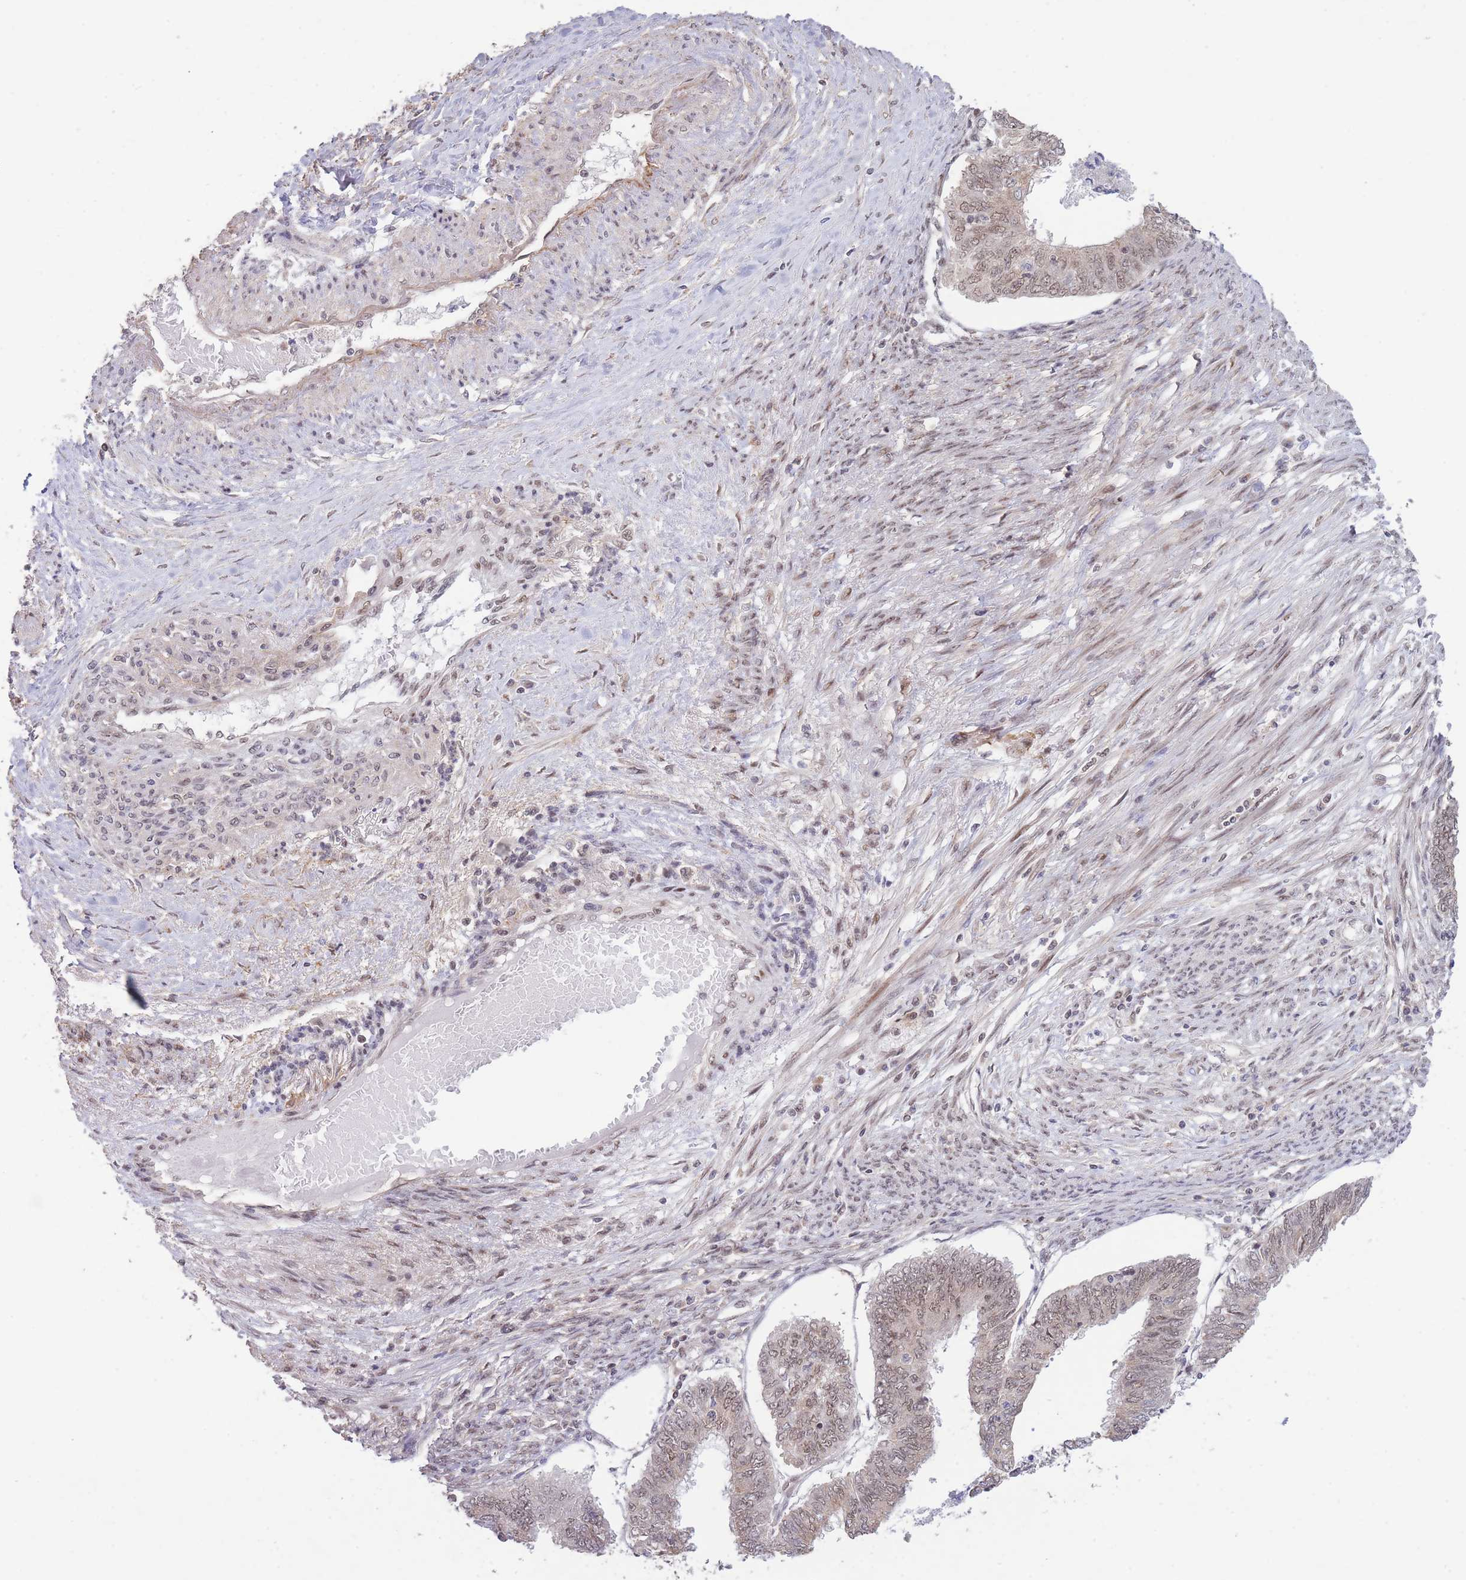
{"staining": {"intensity": "weak", "quantity": ">75%", "location": "nuclear"}, "tissue": "endometrial cancer", "cell_type": "Tumor cells", "image_type": "cancer", "snomed": [{"axis": "morphology", "description": "Adenocarcinoma, NOS"}, {"axis": "topography", "description": "Endometrium"}], "caption": "Immunohistochemistry (IHC) staining of adenocarcinoma (endometrial), which shows low levels of weak nuclear expression in about >75% of tumor cells indicating weak nuclear protein positivity. The staining was performed using DAB (3,3'-diaminobenzidine) (brown) for protein detection and nuclei were counterstained in hematoxylin (blue).", "gene": "CARD8", "patient": {"sex": "female", "age": 68}}